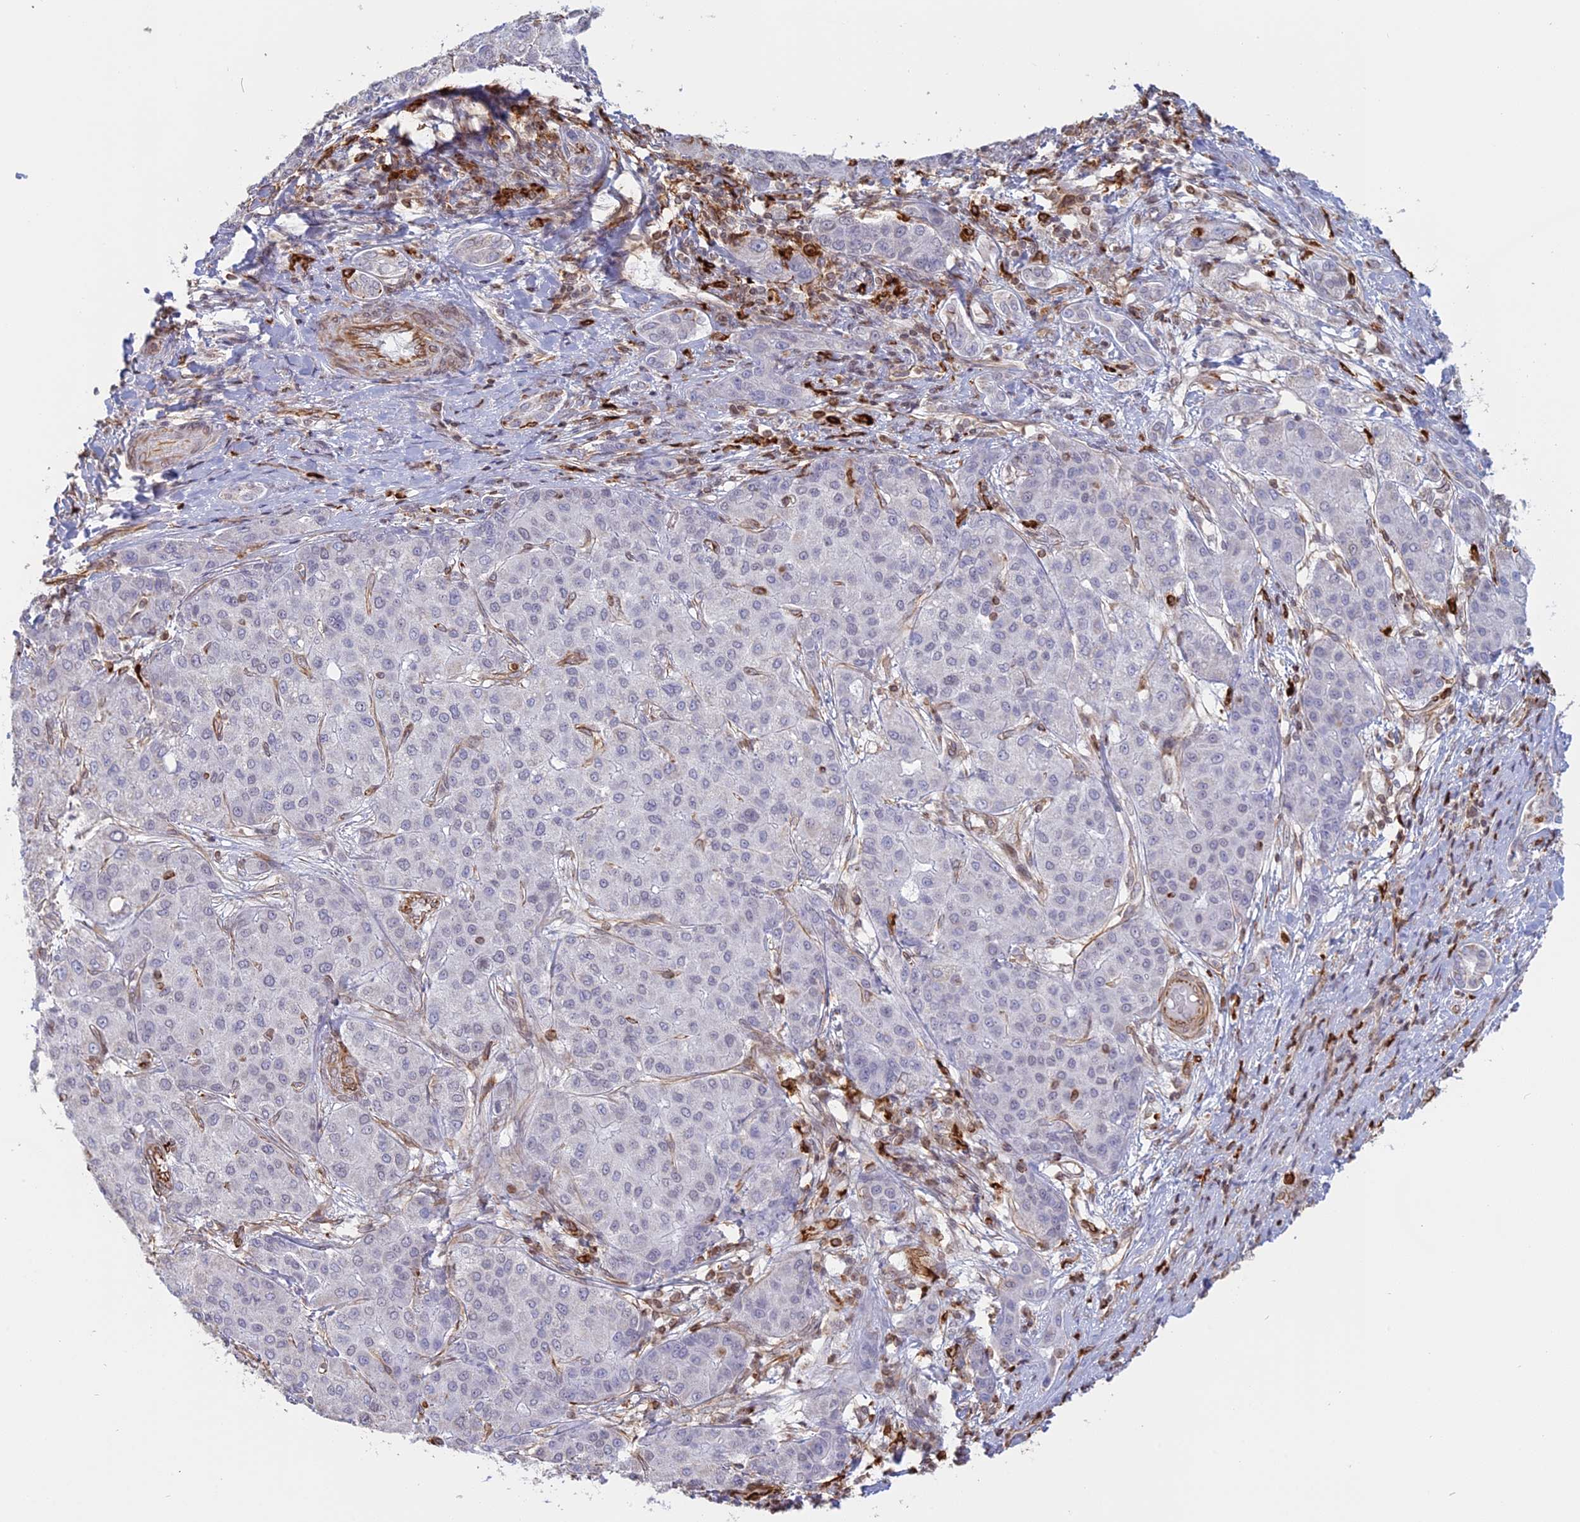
{"staining": {"intensity": "negative", "quantity": "none", "location": "none"}, "tissue": "liver cancer", "cell_type": "Tumor cells", "image_type": "cancer", "snomed": [{"axis": "morphology", "description": "Carcinoma, Hepatocellular, NOS"}, {"axis": "topography", "description": "Liver"}], "caption": "Hepatocellular carcinoma (liver) stained for a protein using immunohistochemistry (IHC) displays no staining tumor cells.", "gene": "APOBR", "patient": {"sex": "male", "age": 65}}